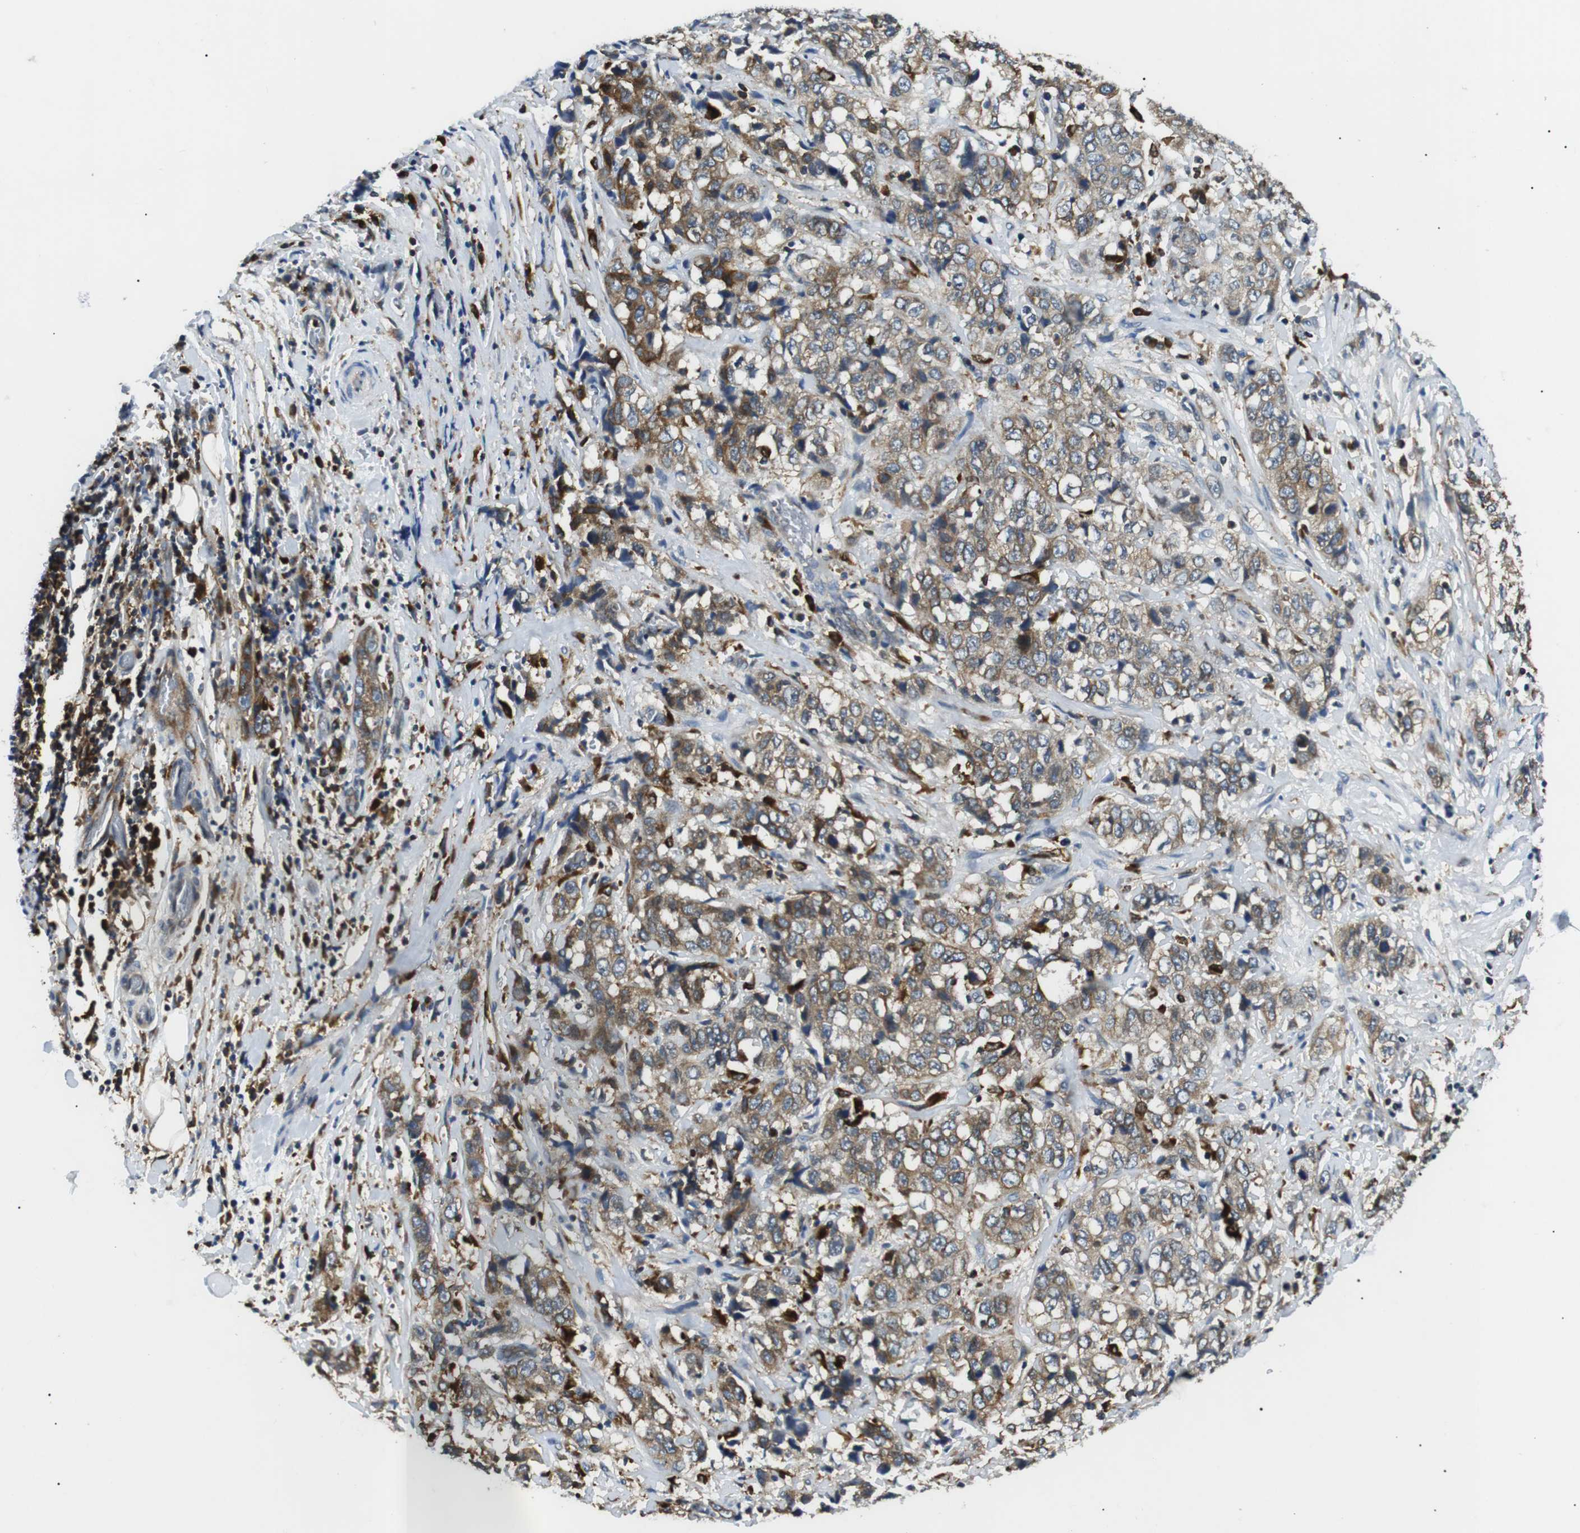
{"staining": {"intensity": "moderate", "quantity": "25%-75%", "location": "cytoplasmic/membranous"}, "tissue": "stomach cancer", "cell_type": "Tumor cells", "image_type": "cancer", "snomed": [{"axis": "morphology", "description": "Adenocarcinoma, NOS"}, {"axis": "topography", "description": "Stomach"}], "caption": "Moderate cytoplasmic/membranous staining for a protein is seen in approximately 25%-75% of tumor cells of stomach cancer (adenocarcinoma) using IHC.", "gene": "RAB9A", "patient": {"sex": "male", "age": 48}}